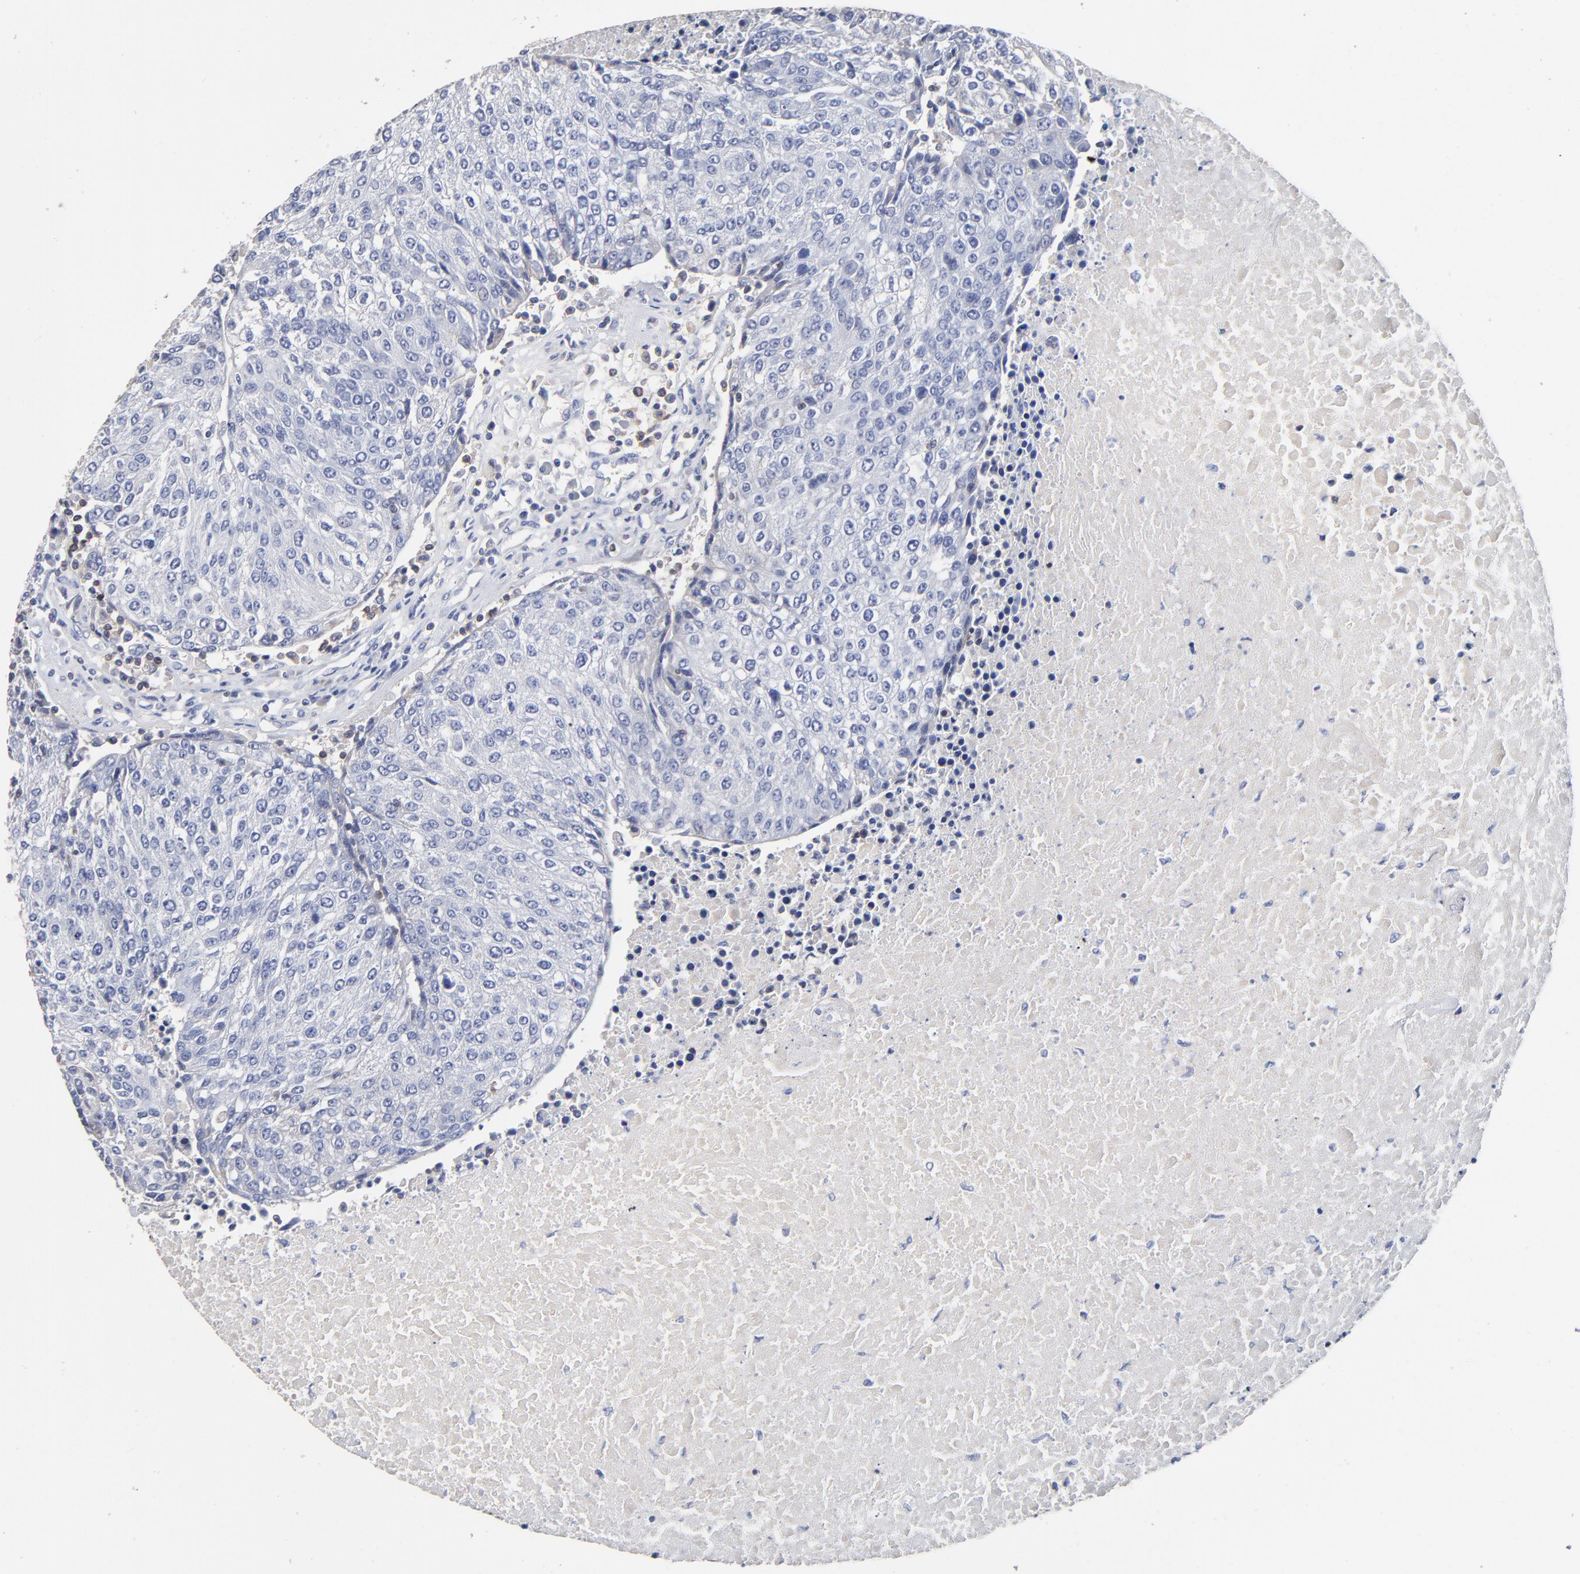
{"staining": {"intensity": "negative", "quantity": "none", "location": "none"}, "tissue": "urothelial cancer", "cell_type": "Tumor cells", "image_type": "cancer", "snomed": [{"axis": "morphology", "description": "Urothelial carcinoma, High grade"}, {"axis": "topography", "description": "Urinary bladder"}], "caption": "An immunohistochemistry (IHC) micrograph of high-grade urothelial carcinoma is shown. There is no staining in tumor cells of high-grade urothelial carcinoma.", "gene": "TRAT1", "patient": {"sex": "female", "age": 85}}